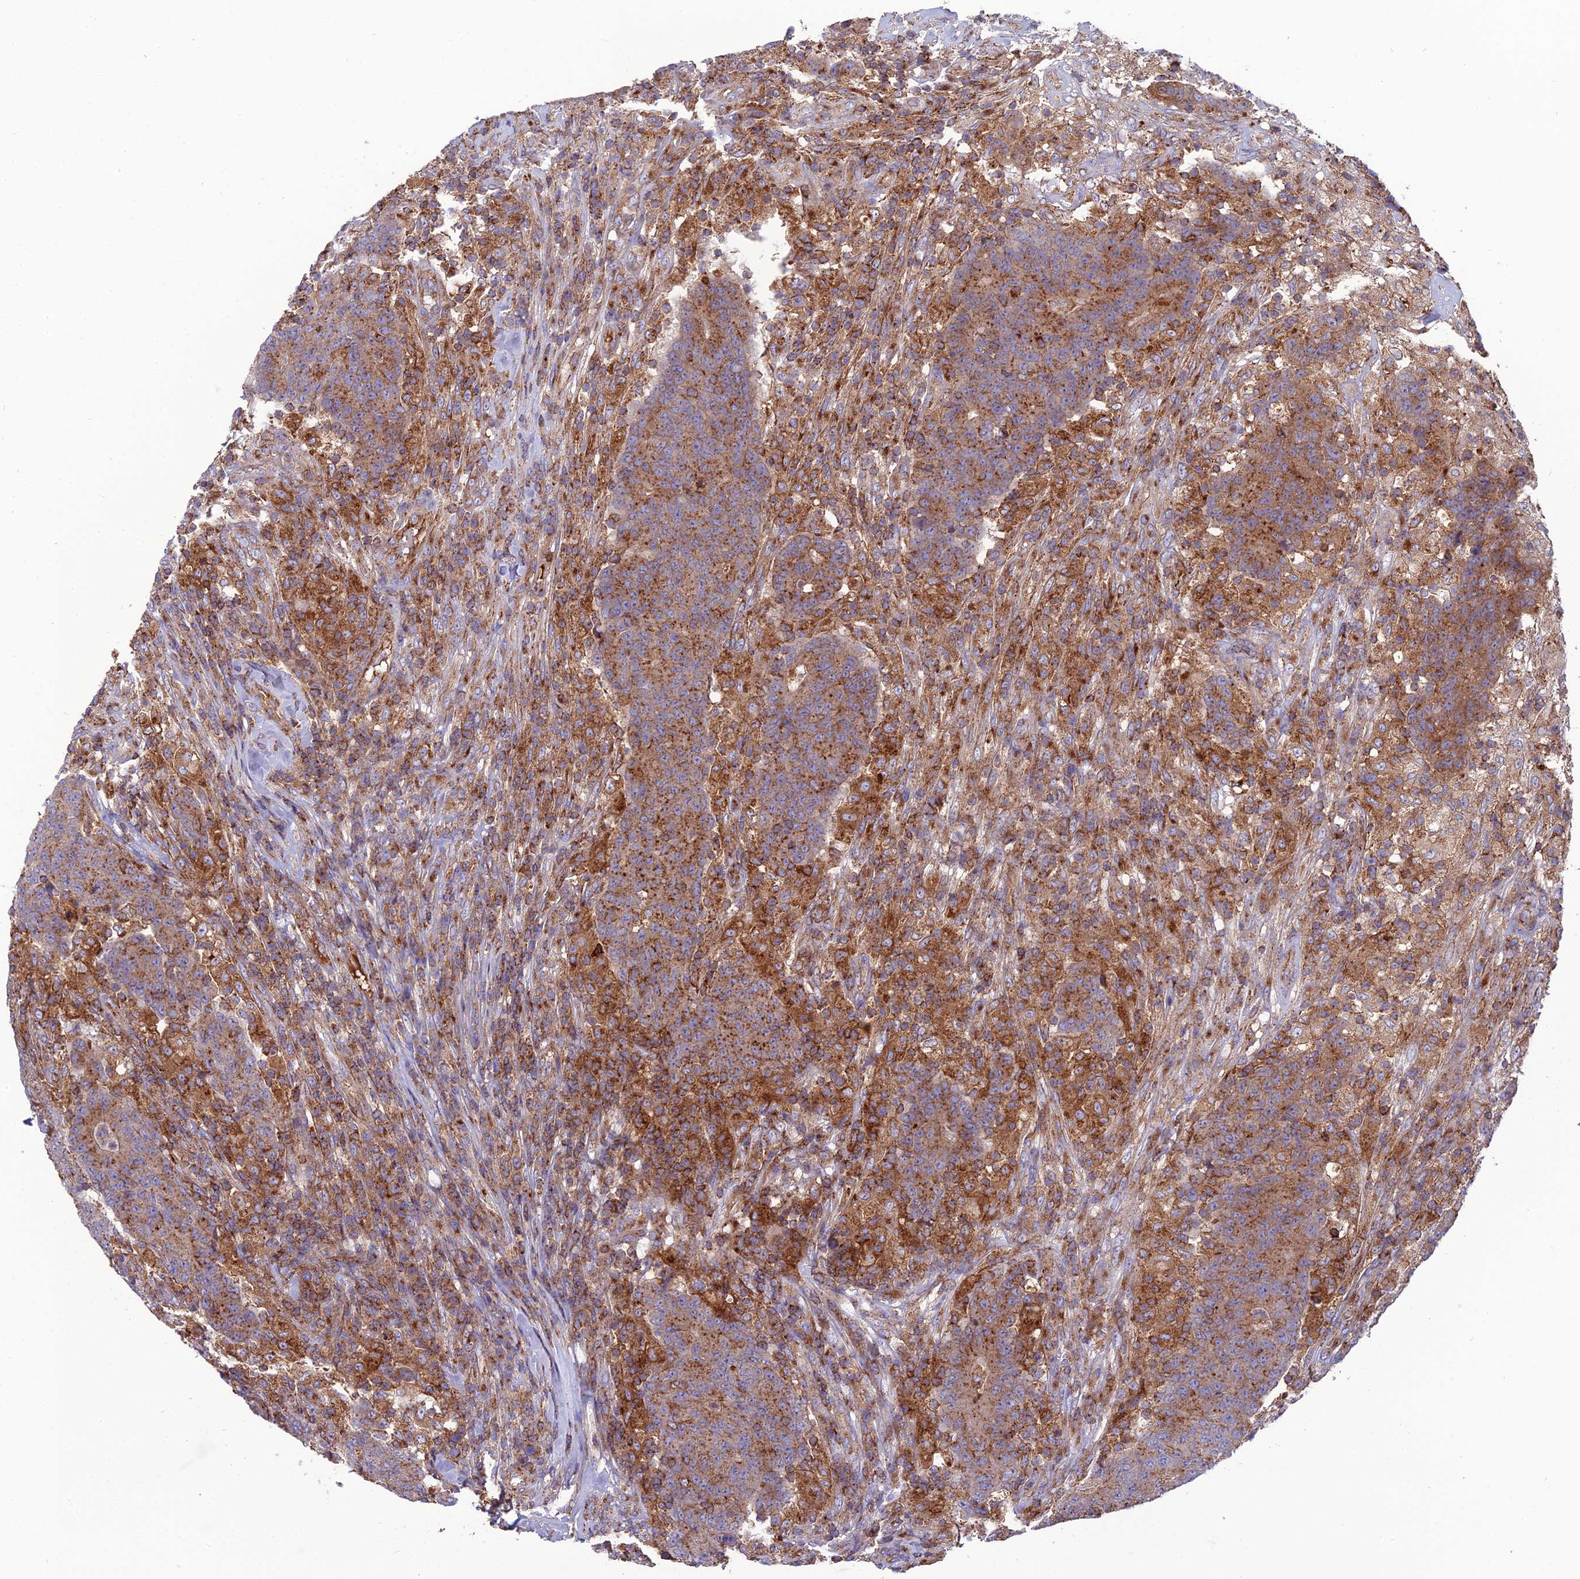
{"staining": {"intensity": "moderate", "quantity": ">75%", "location": "cytoplasmic/membranous"}, "tissue": "colorectal cancer", "cell_type": "Tumor cells", "image_type": "cancer", "snomed": [{"axis": "morphology", "description": "Adenocarcinoma, NOS"}, {"axis": "topography", "description": "Colon"}], "caption": "This image demonstrates IHC staining of human colorectal adenocarcinoma, with medium moderate cytoplasmic/membranous staining in about >75% of tumor cells.", "gene": "LNPEP", "patient": {"sex": "female", "age": 75}}